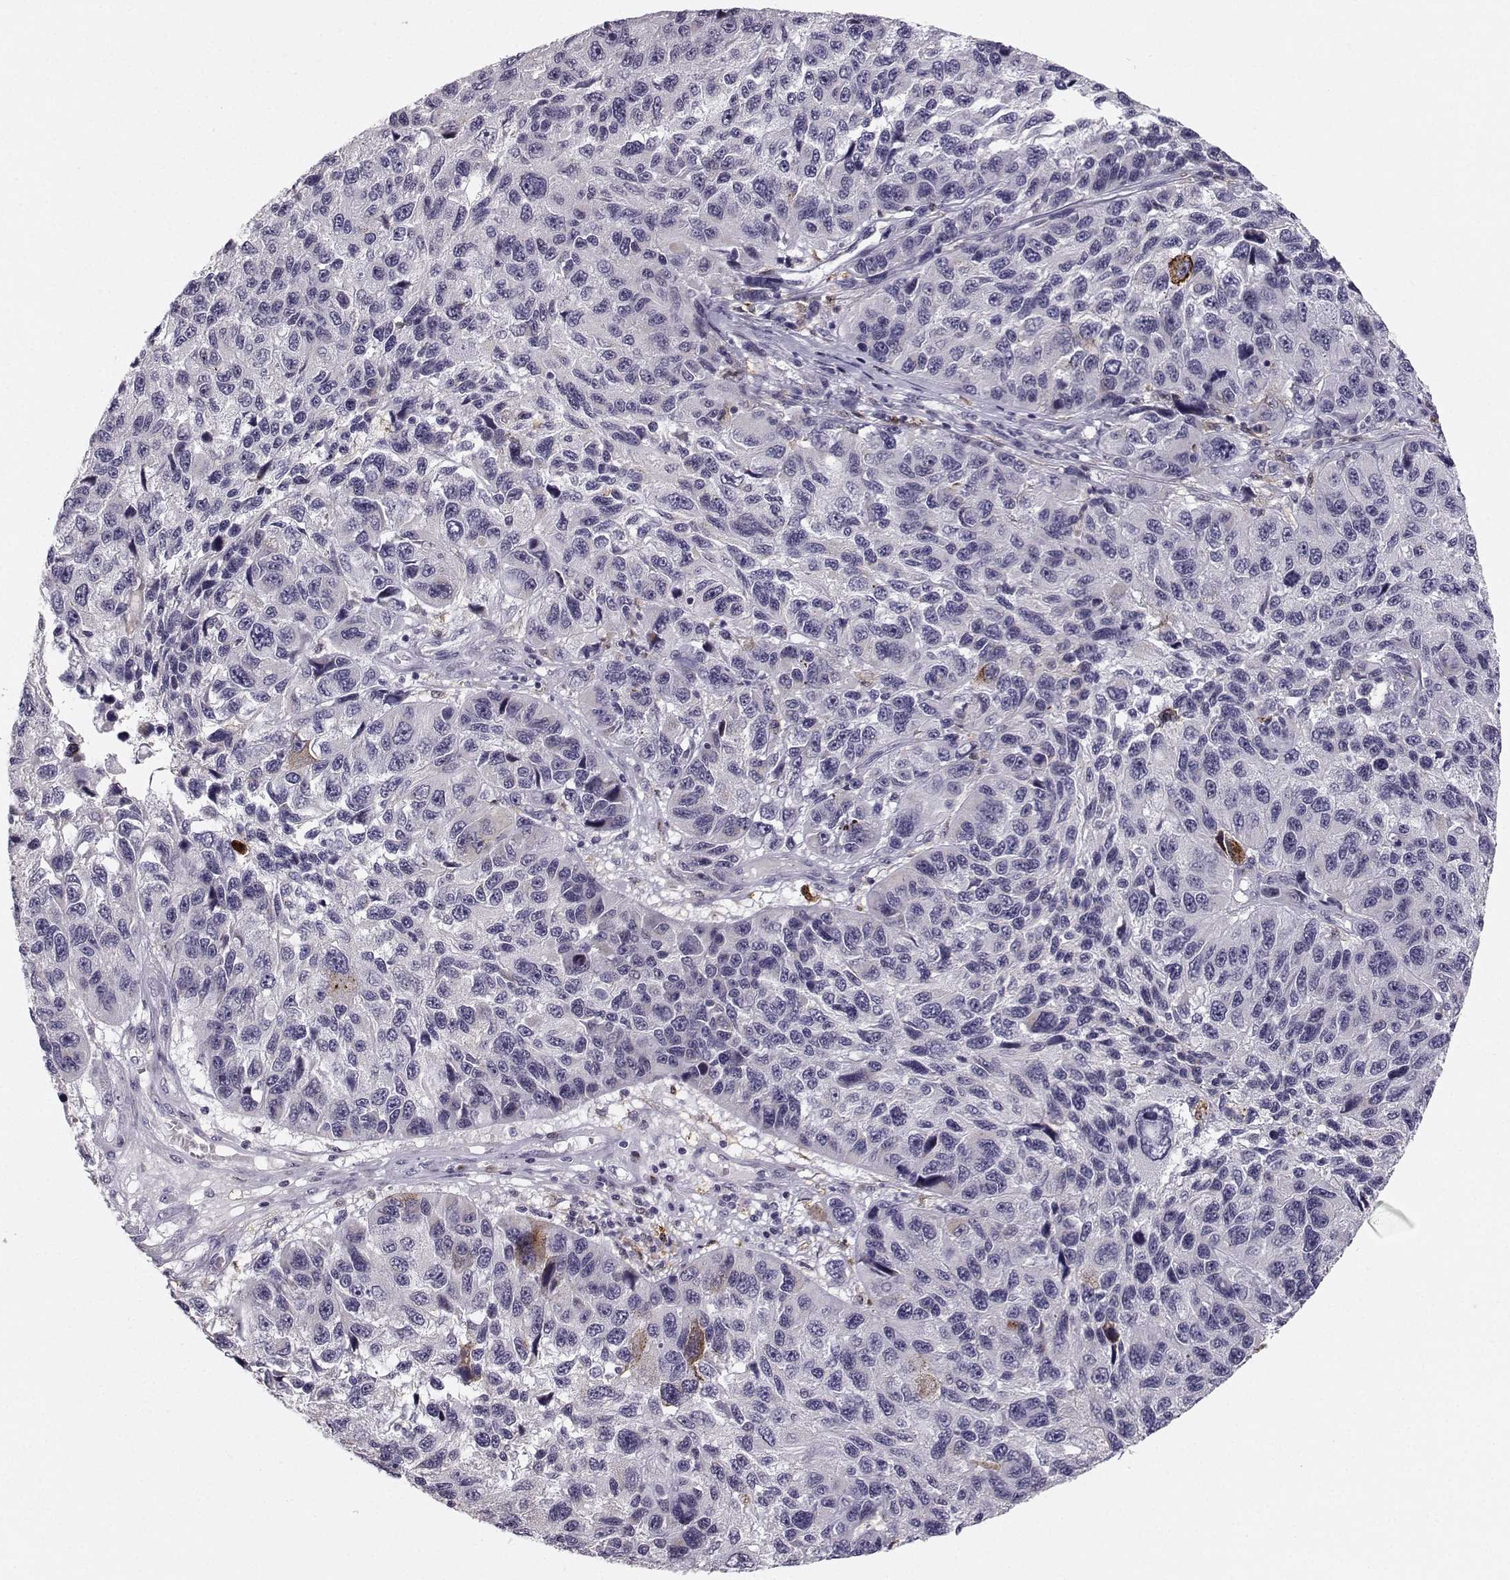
{"staining": {"intensity": "negative", "quantity": "none", "location": "none"}, "tissue": "melanoma", "cell_type": "Tumor cells", "image_type": "cancer", "snomed": [{"axis": "morphology", "description": "Malignant melanoma, NOS"}, {"axis": "topography", "description": "Skin"}], "caption": "An immunohistochemistry (IHC) photomicrograph of malignant melanoma is shown. There is no staining in tumor cells of malignant melanoma.", "gene": "HTR7", "patient": {"sex": "male", "age": 53}}